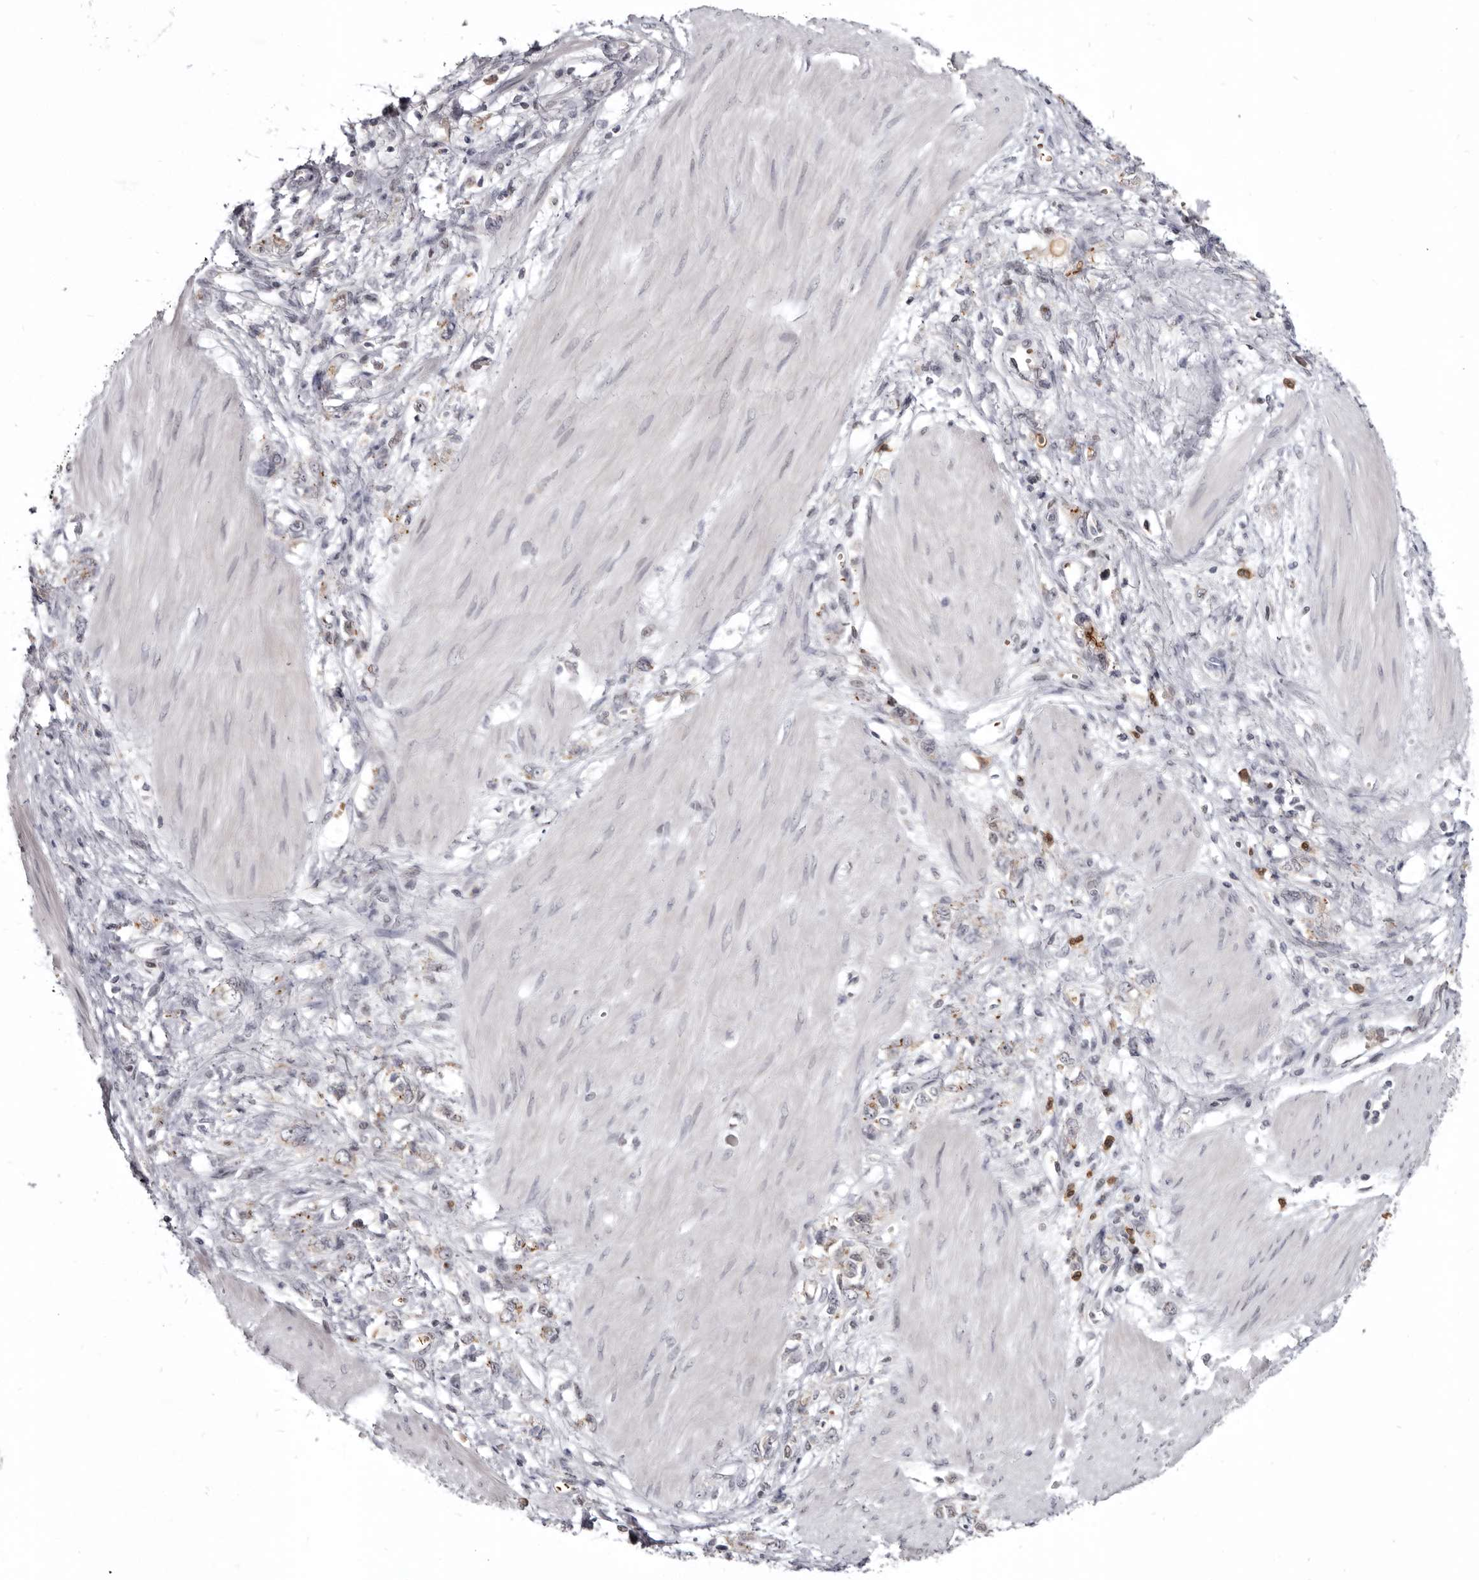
{"staining": {"intensity": "weak", "quantity": "<25%", "location": "cytoplasmic/membranous"}, "tissue": "stomach cancer", "cell_type": "Tumor cells", "image_type": "cancer", "snomed": [{"axis": "morphology", "description": "Adenocarcinoma, NOS"}, {"axis": "topography", "description": "Stomach"}], "caption": "Image shows no significant protein positivity in tumor cells of stomach cancer (adenocarcinoma).", "gene": "CGN", "patient": {"sex": "female", "age": 76}}